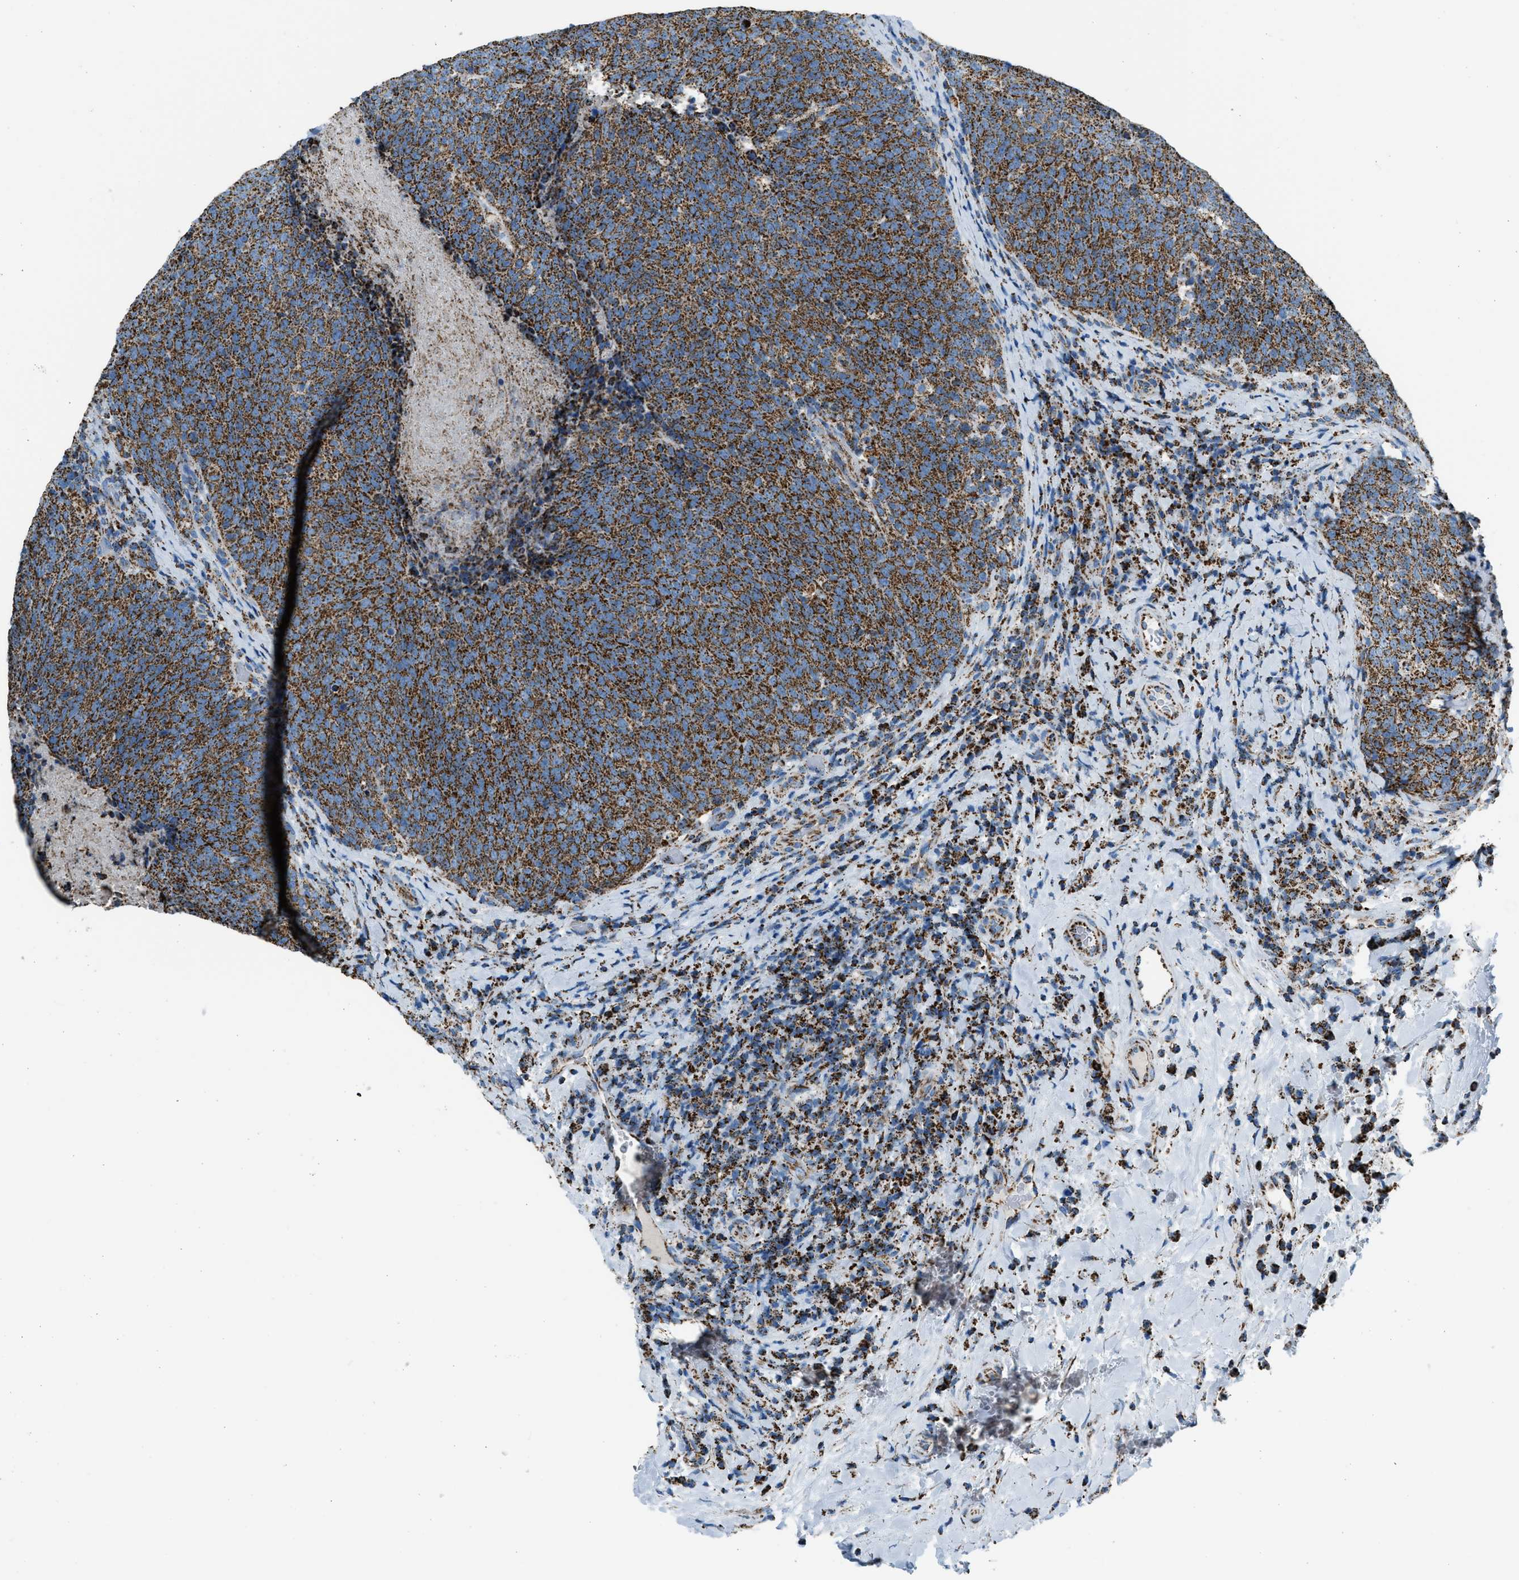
{"staining": {"intensity": "strong", "quantity": ">75%", "location": "cytoplasmic/membranous"}, "tissue": "head and neck cancer", "cell_type": "Tumor cells", "image_type": "cancer", "snomed": [{"axis": "morphology", "description": "Squamous cell carcinoma, NOS"}, {"axis": "morphology", "description": "Squamous cell carcinoma, metastatic, NOS"}, {"axis": "topography", "description": "Lymph node"}, {"axis": "topography", "description": "Head-Neck"}], "caption": "A photomicrograph of human head and neck cancer (metastatic squamous cell carcinoma) stained for a protein displays strong cytoplasmic/membranous brown staining in tumor cells.", "gene": "MDH2", "patient": {"sex": "male", "age": 62}}